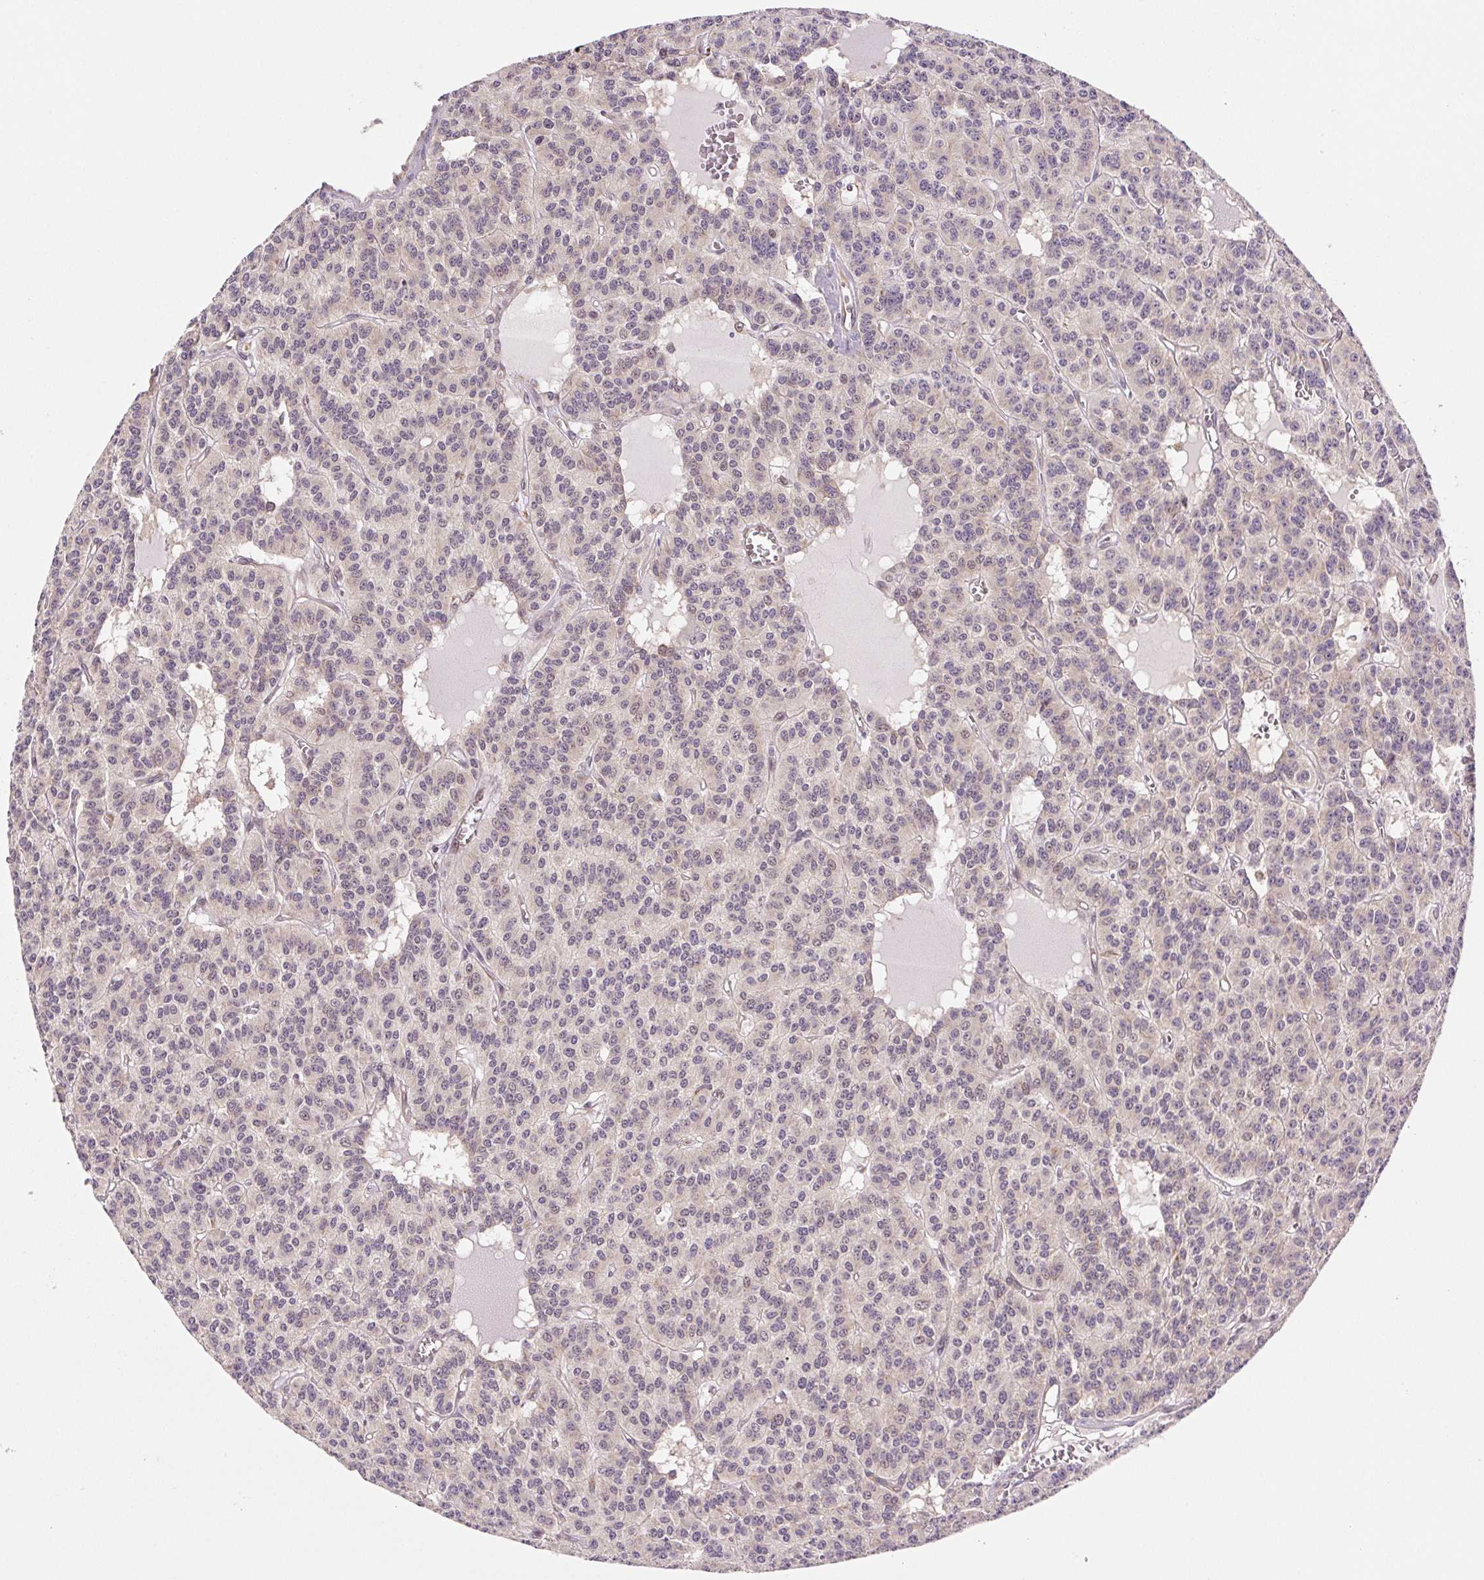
{"staining": {"intensity": "weak", "quantity": "<25%", "location": "cytoplasmic/membranous"}, "tissue": "carcinoid", "cell_type": "Tumor cells", "image_type": "cancer", "snomed": [{"axis": "morphology", "description": "Carcinoid, malignant, NOS"}, {"axis": "topography", "description": "Lung"}], "caption": "The immunohistochemistry photomicrograph has no significant expression in tumor cells of carcinoid tissue.", "gene": "LYPD5", "patient": {"sex": "female", "age": 71}}